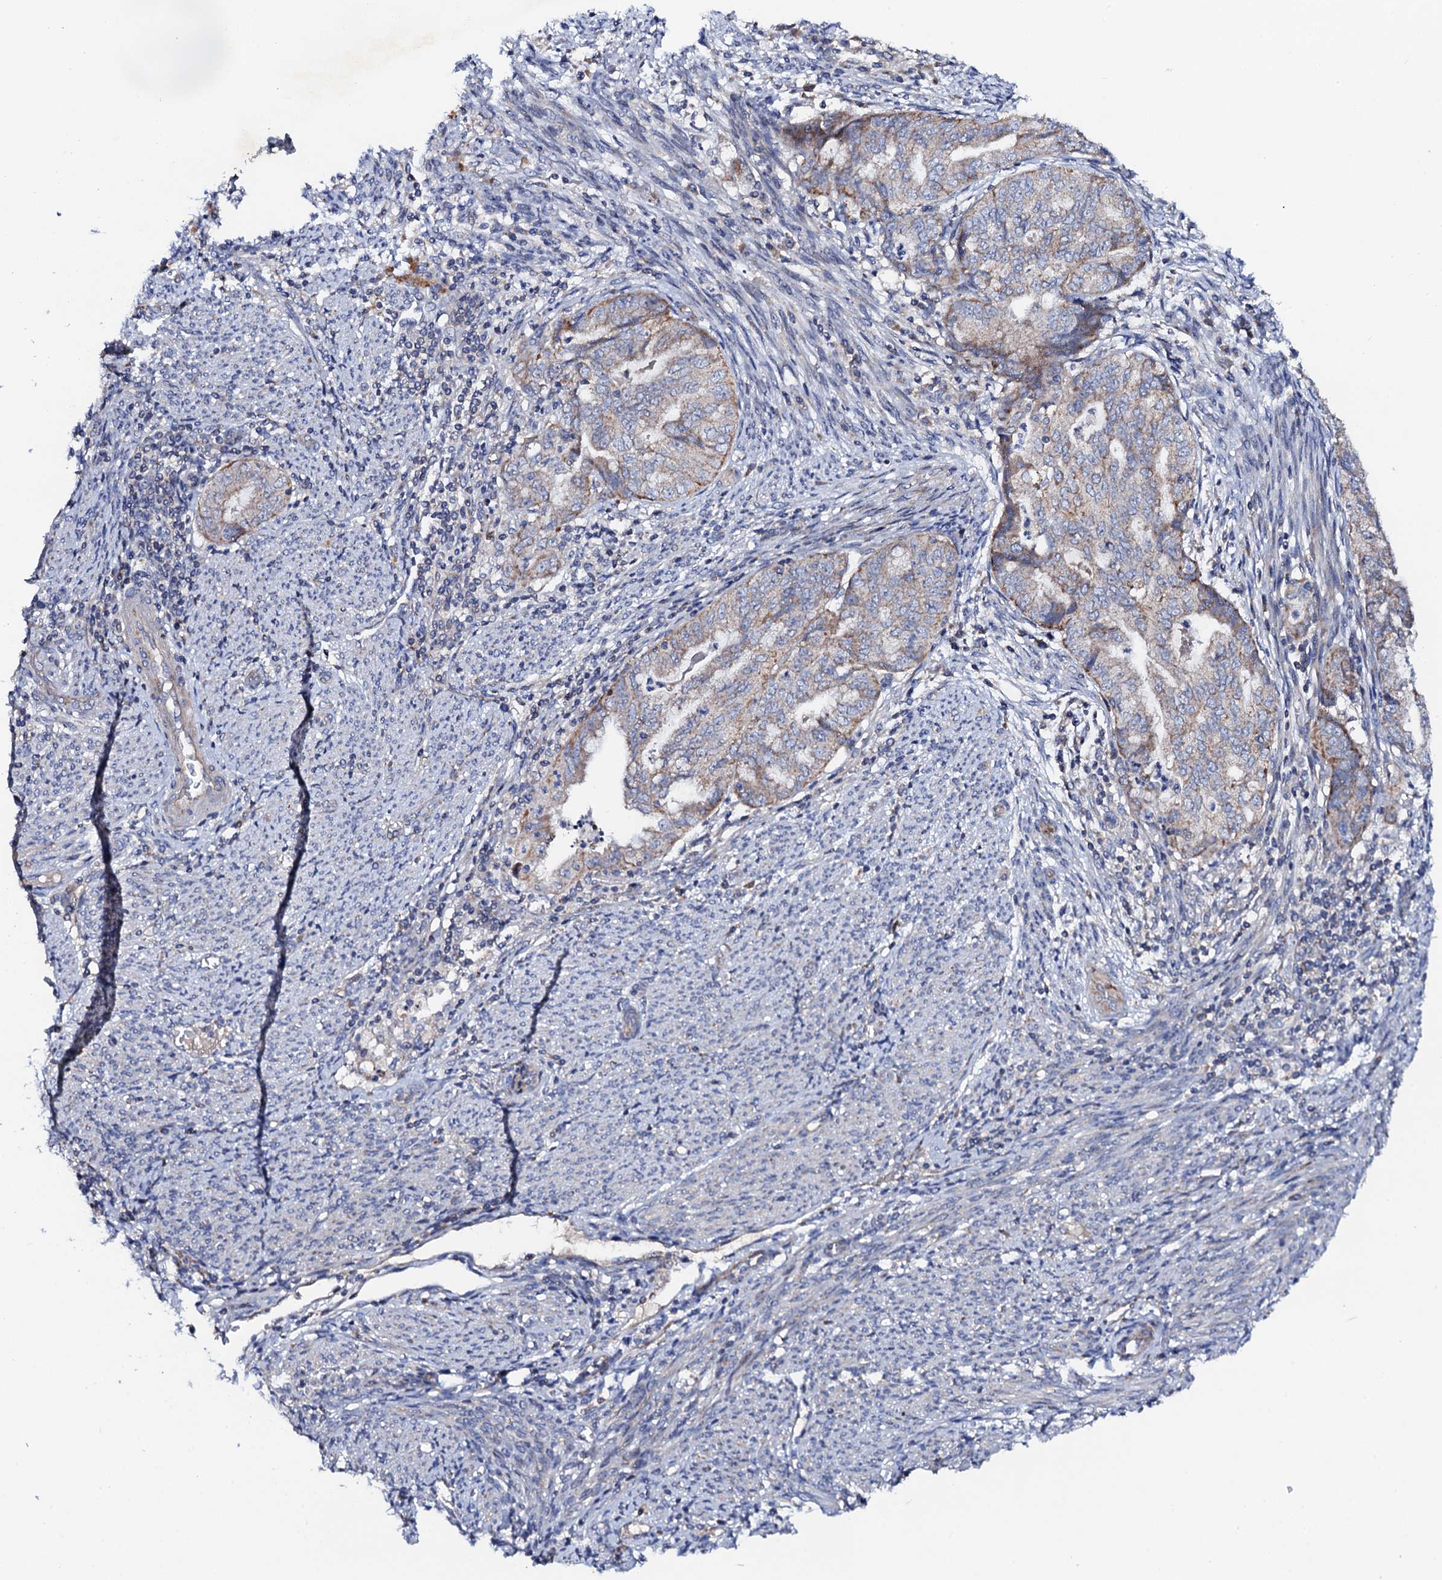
{"staining": {"intensity": "weak", "quantity": "<25%", "location": "cytoplasmic/membranous"}, "tissue": "endometrial cancer", "cell_type": "Tumor cells", "image_type": "cancer", "snomed": [{"axis": "morphology", "description": "Adenocarcinoma, NOS"}, {"axis": "topography", "description": "Endometrium"}], "caption": "An image of endometrial cancer (adenocarcinoma) stained for a protein demonstrates no brown staining in tumor cells. (DAB (3,3'-diaminobenzidine) immunohistochemistry visualized using brightfield microscopy, high magnification).", "gene": "MRPL48", "patient": {"sex": "female", "age": 79}}